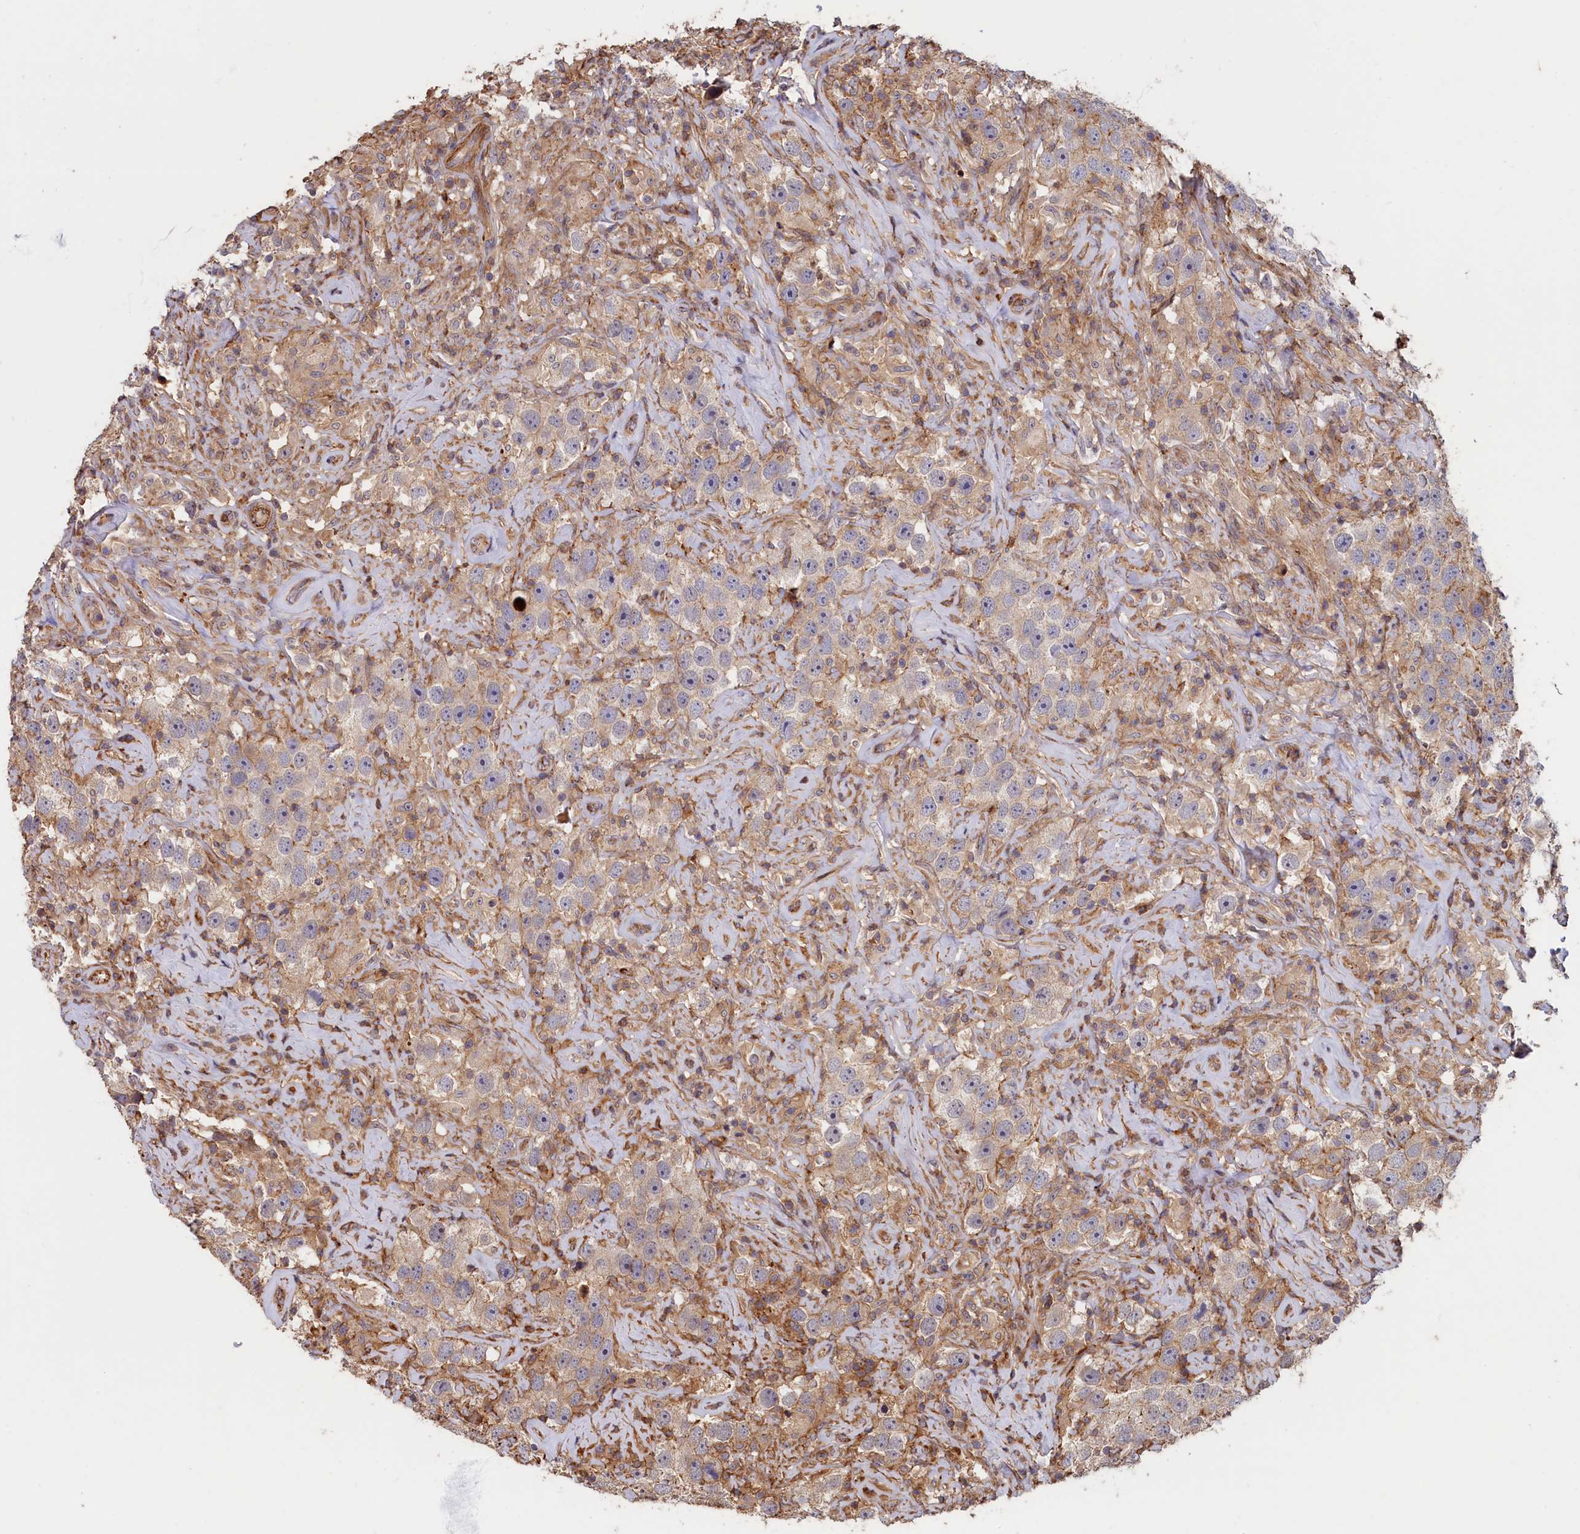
{"staining": {"intensity": "weak", "quantity": "25%-75%", "location": "cytoplasmic/membranous"}, "tissue": "testis cancer", "cell_type": "Tumor cells", "image_type": "cancer", "snomed": [{"axis": "morphology", "description": "Seminoma, NOS"}, {"axis": "topography", "description": "Testis"}], "caption": "Protein positivity by immunohistochemistry (IHC) reveals weak cytoplasmic/membranous positivity in approximately 25%-75% of tumor cells in testis cancer (seminoma).", "gene": "ANKRD27", "patient": {"sex": "male", "age": 49}}